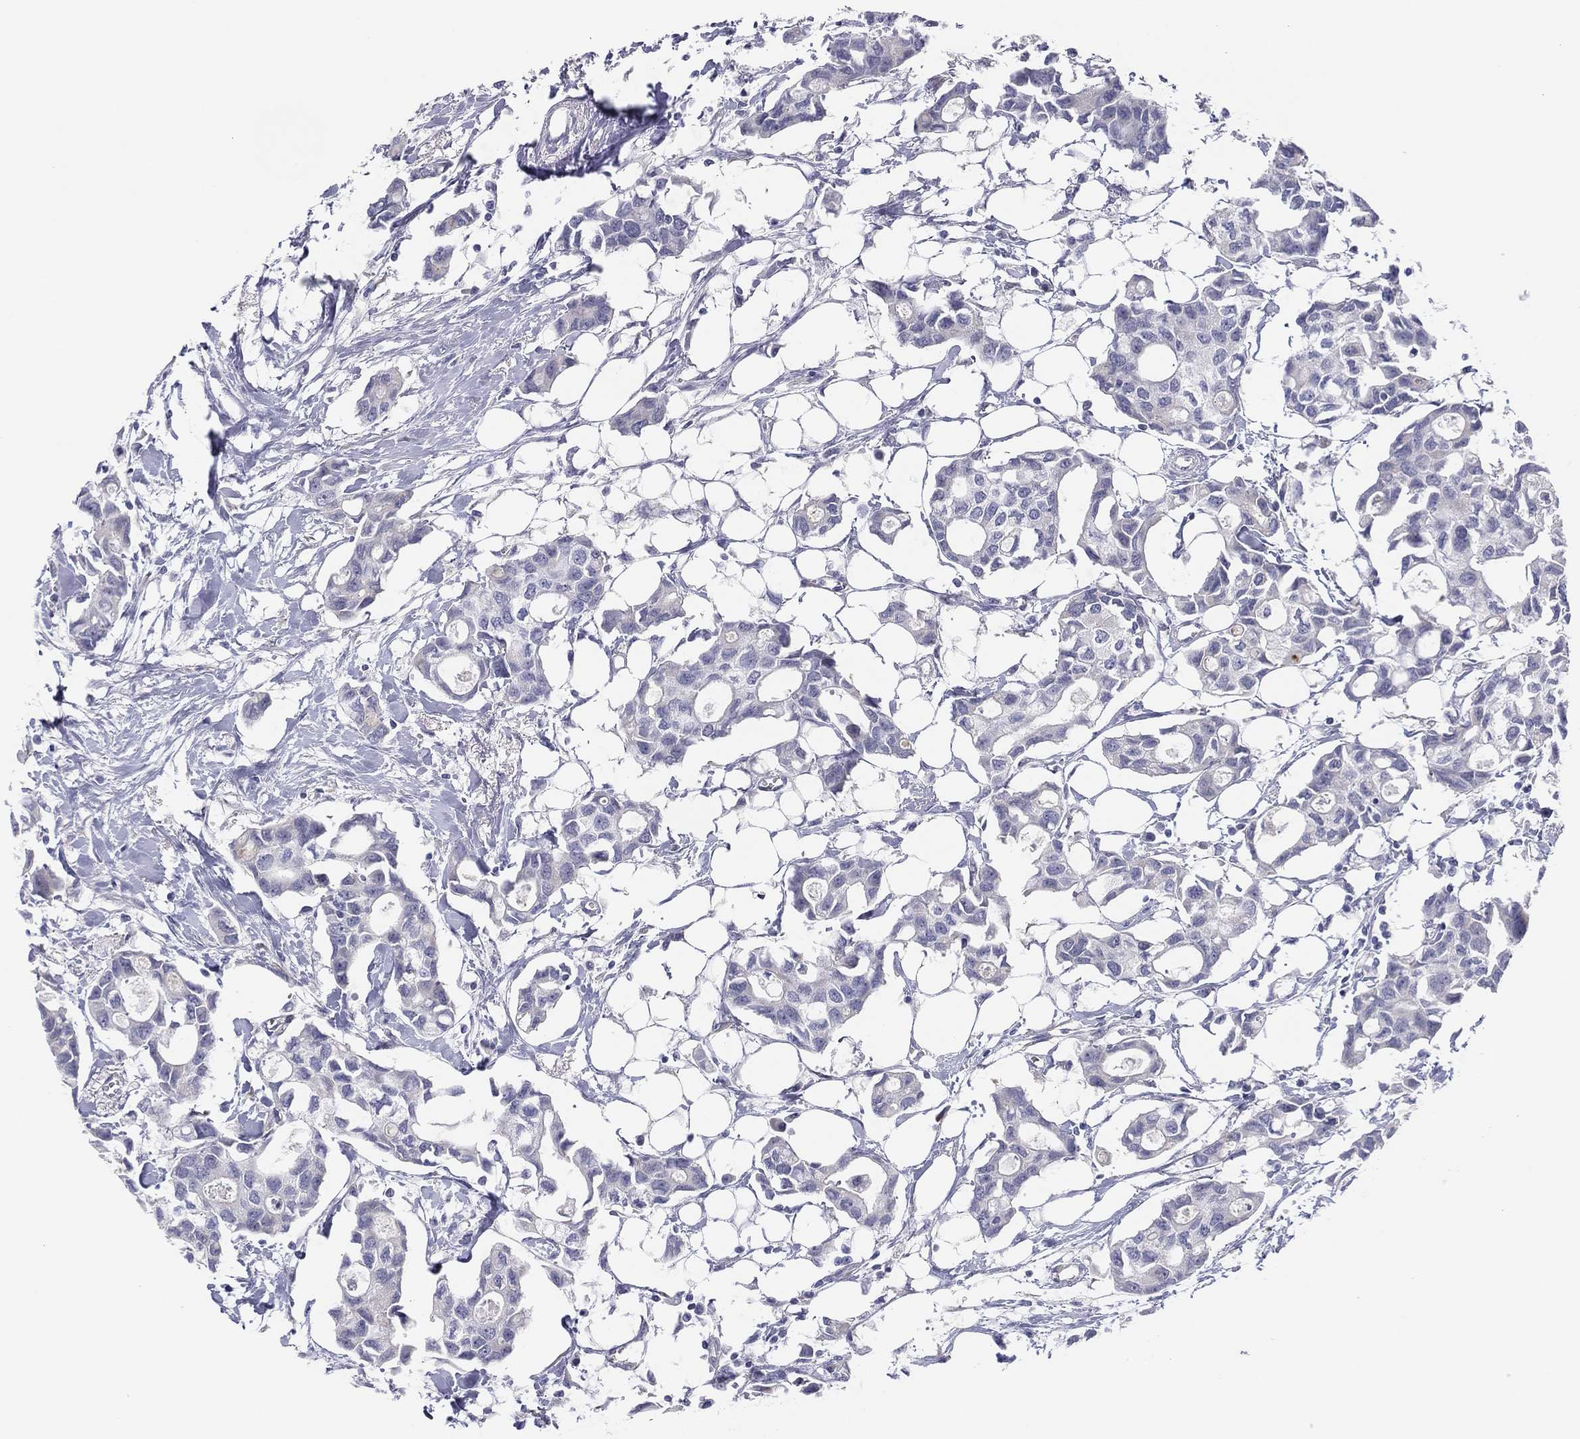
{"staining": {"intensity": "negative", "quantity": "none", "location": "none"}, "tissue": "breast cancer", "cell_type": "Tumor cells", "image_type": "cancer", "snomed": [{"axis": "morphology", "description": "Duct carcinoma"}, {"axis": "topography", "description": "Breast"}], "caption": "Tumor cells are negative for brown protein staining in breast cancer.", "gene": "MLF1", "patient": {"sex": "female", "age": 83}}